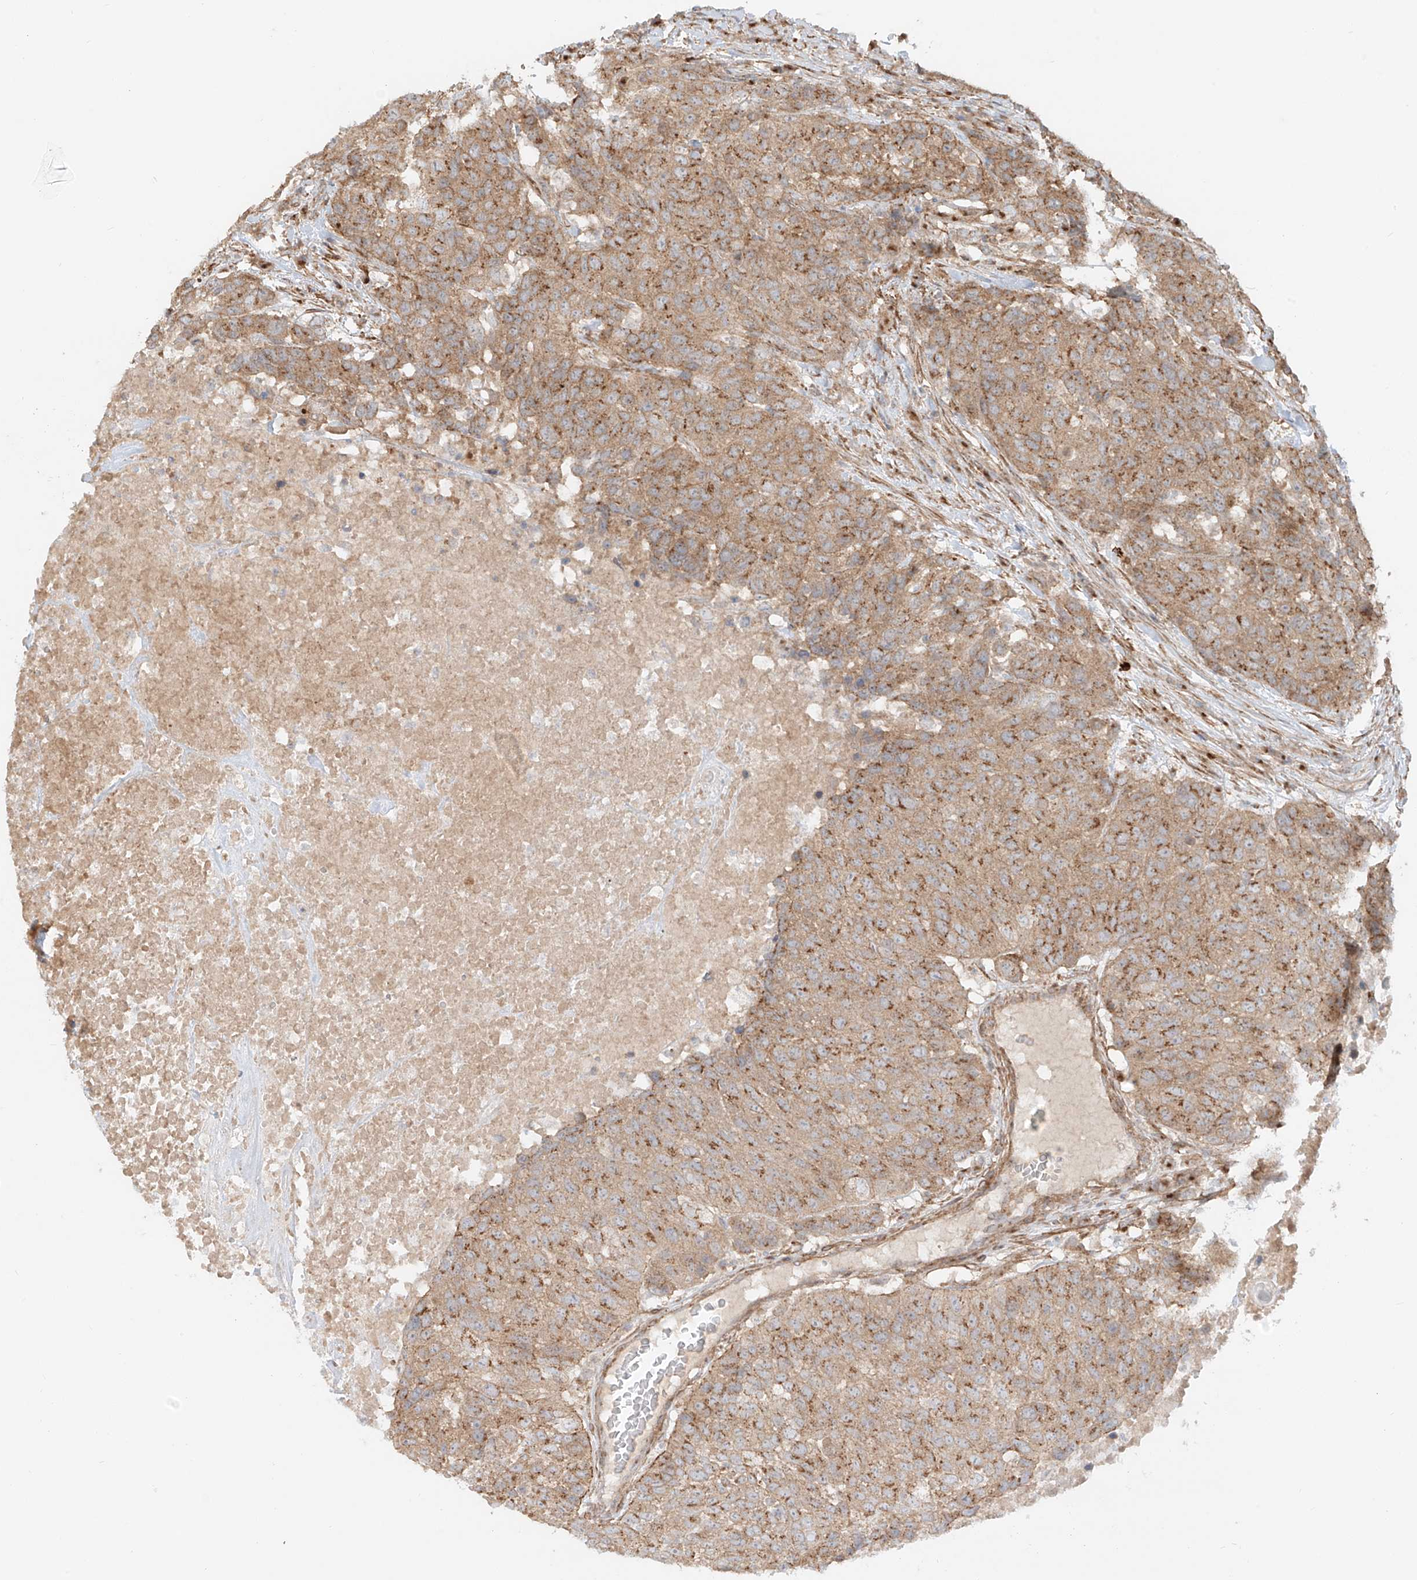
{"staining": {"intensity": "moderate", "quantity": ">75%", "location": "cytoplasmic/membranous"}, "tissue": "head and neck cancer", "cell_type": "Tumor cells", "image_type": "cancer", "snomed": [{"axis": "morphology", "description": "Squamous cell carcinoma, NOS"}, {"axis": "topography", "description": "Head-Neck"}], "caption": "This micrograph reveals head and neck squamous cell carcinoma stained with IHC to label a protein in brown. The cytoplasmic/membranous of tumor cells show moderate positivity for the protein. Nuclei are counter-stained blue.", "gene": "ZNF287", "patient": {"sex": "male", "age": 66}}